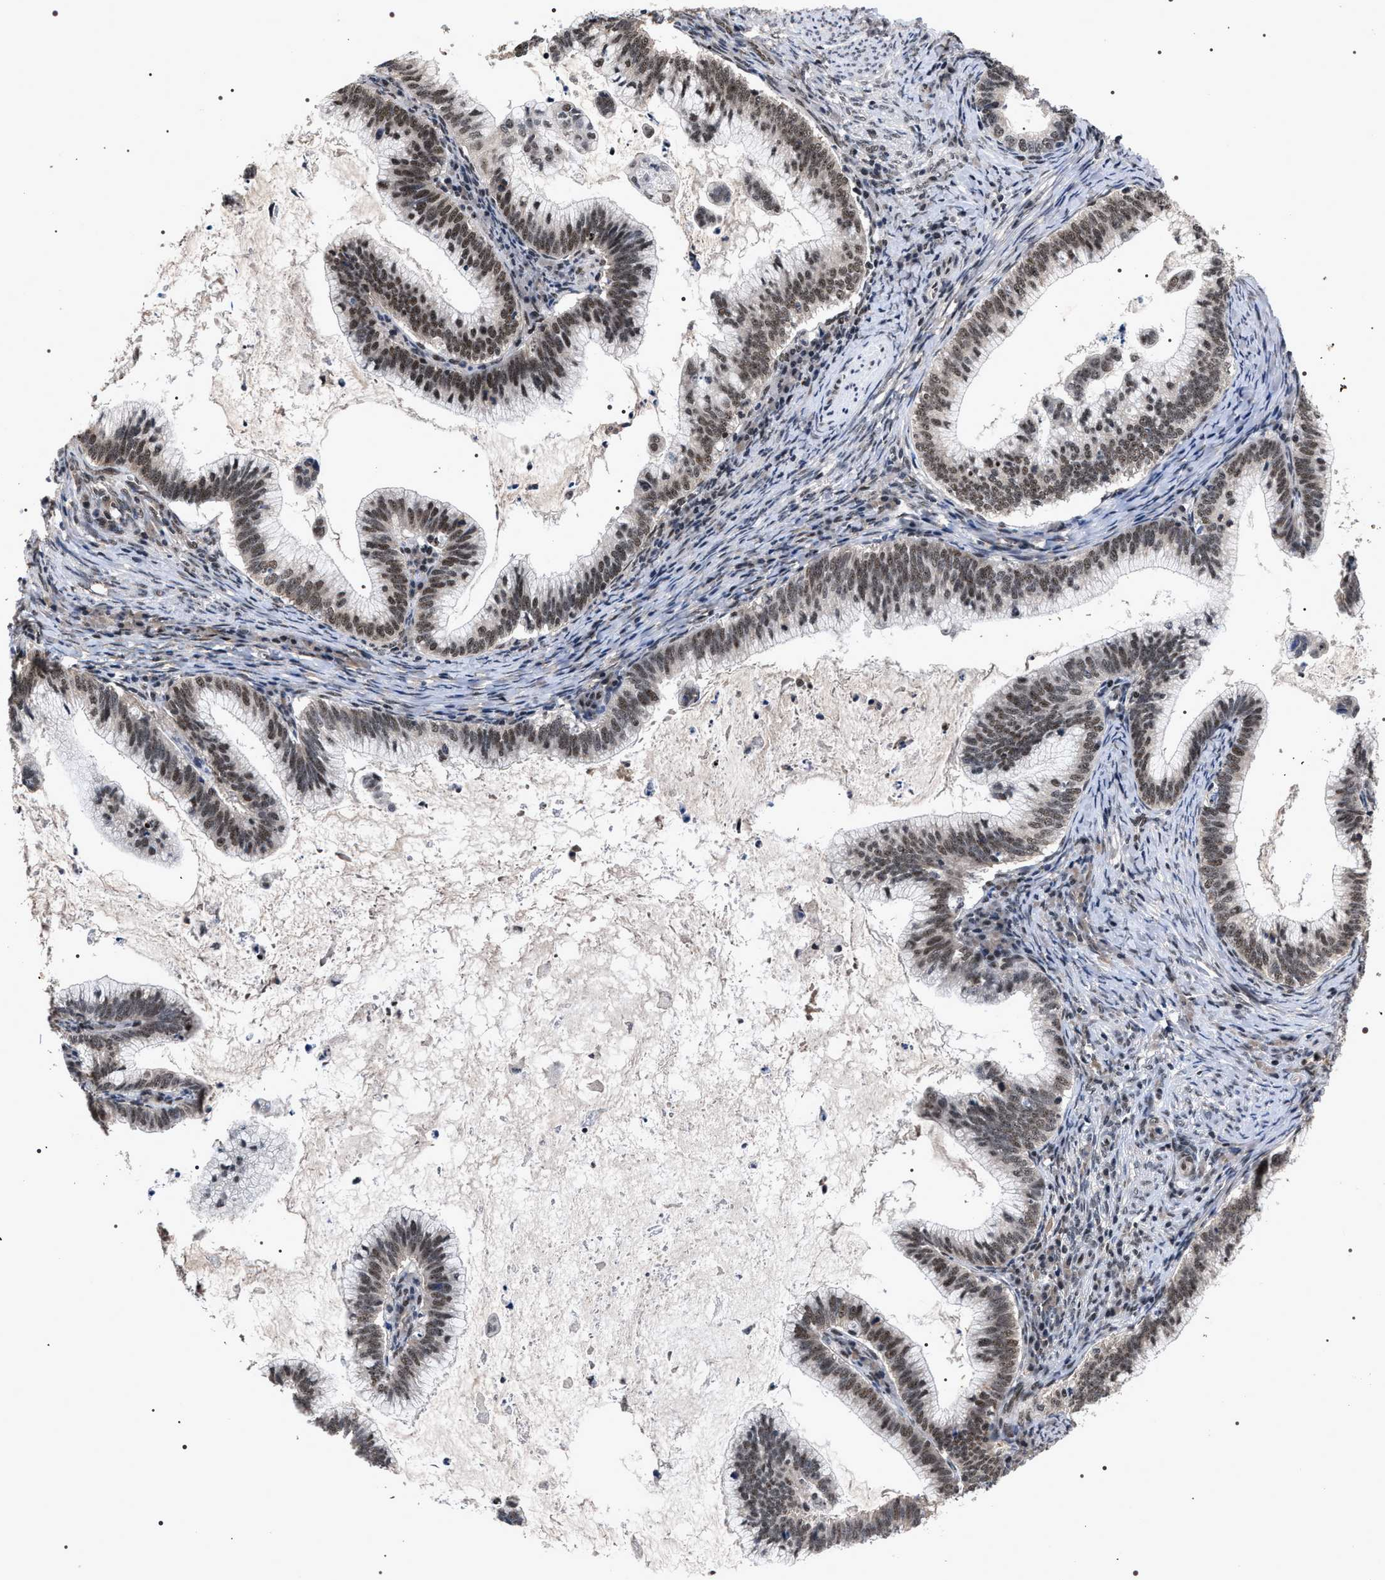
{"staining": {"intensity": "moderate", "quantity": ">75%", "location": "nuclear"}, "tissue": "cervical cancer", "cell_type": "Tumor cells", "image_type": "cancer", "snomed": [{"axis": "morphology", "description": "Adenocarcinoma, NOS"}, {"axis": "topography", "description": "Cervix"}], "caption": "An immunohistochemistry photomicrograph of neoplastic tissue is shown. Protein staining in brown shows moderate nuclear positivity in cervical cancer within tumor cells.", "gene": "RRP1B", "patient": {"sex": "female", "age": 36}}